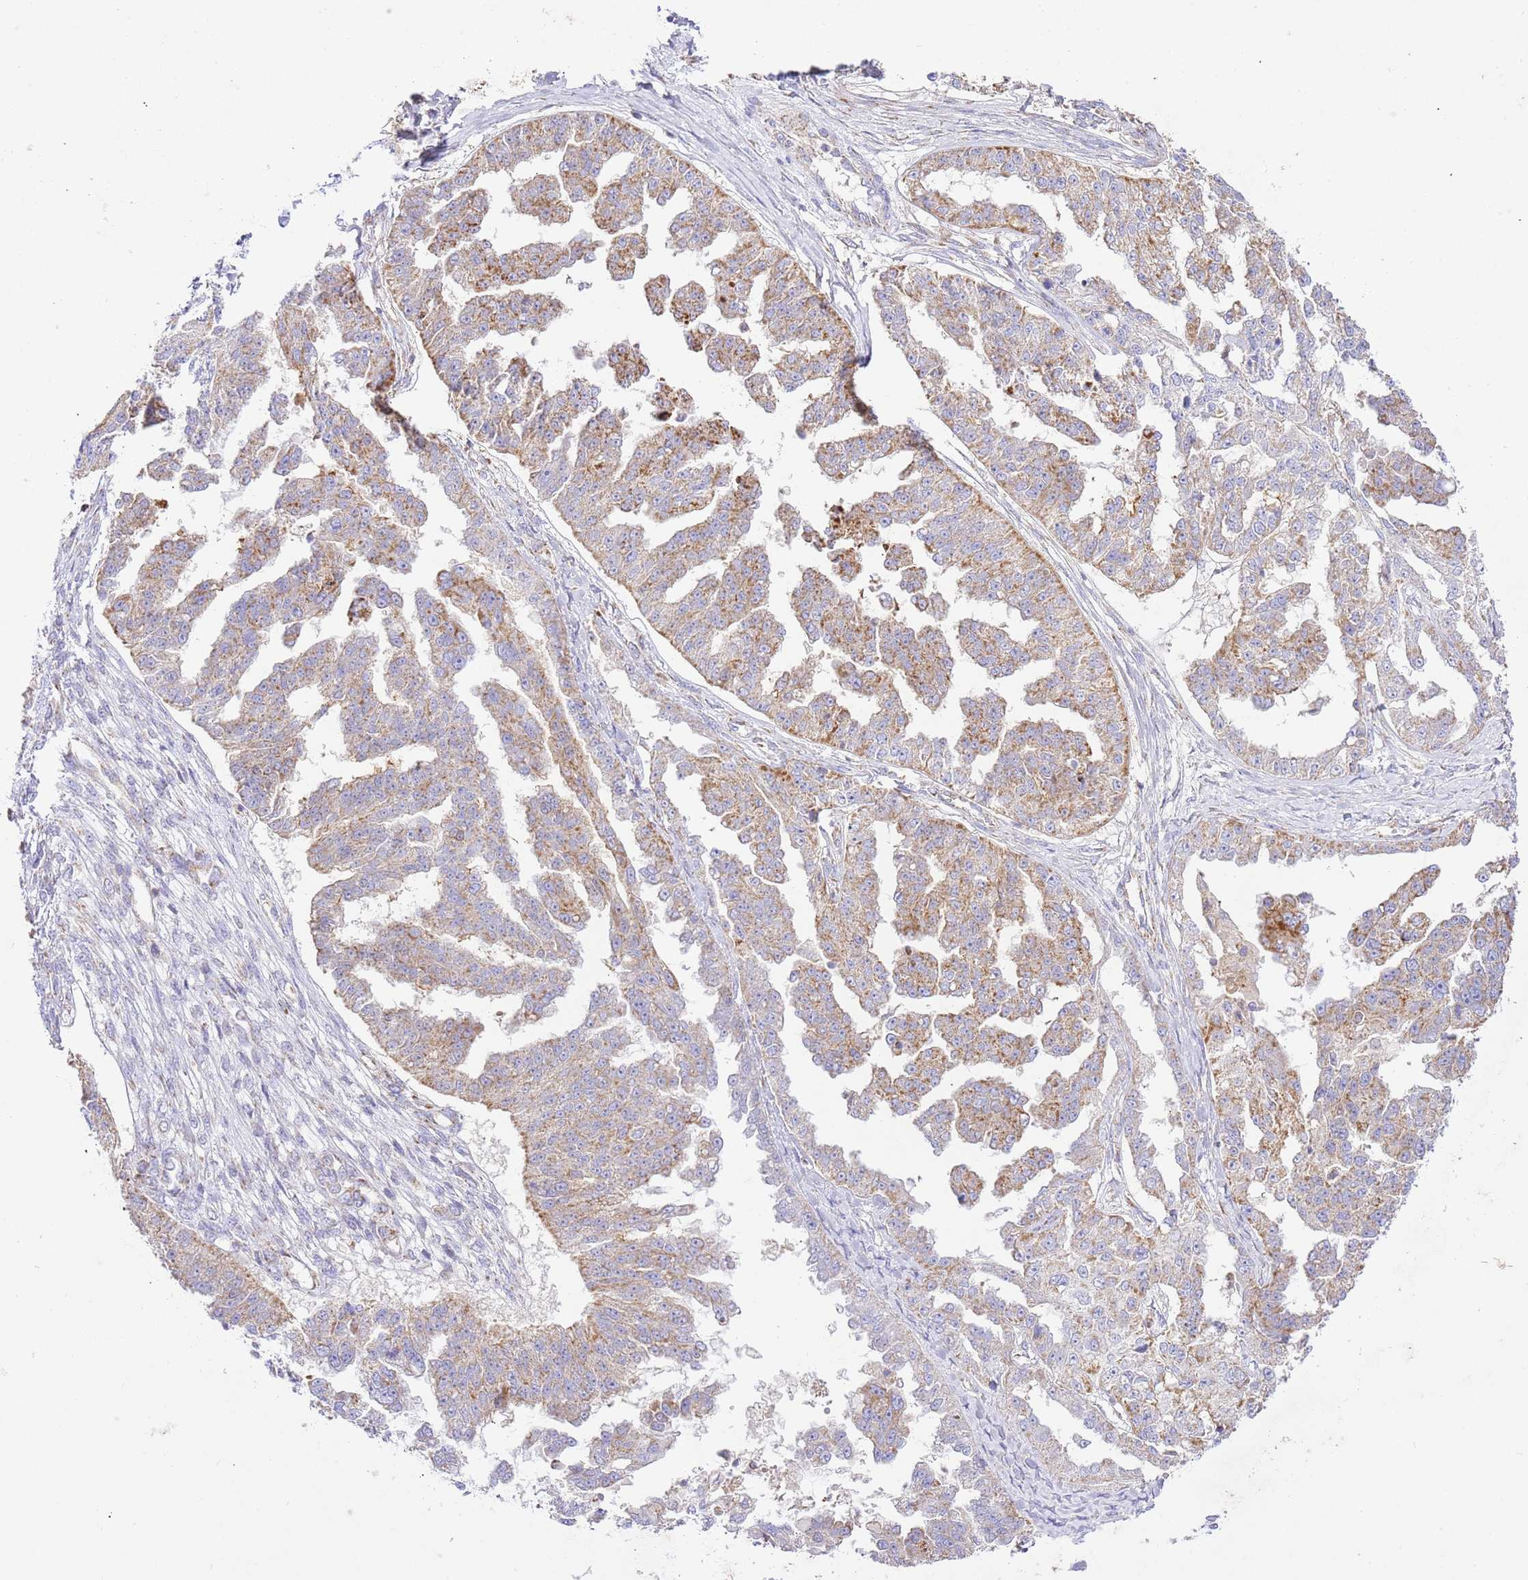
{"staining": {"intensity": "moderate", "quantity": ">75%", "location": "cytoplasmic/membranous"}, "tissue": "ovarian cancer", "cell_type": "Tumor cells", "image_type": "cancer", "snomed": [{"axis": "morphology", "description": "Cystadenocarcinoma, serous, NOS"}, {"axis": "topography", "description": "Ovary"}], "caption": "Protein expression analysis of human ovarian serous cystadenocarcinoma reveals moderate cytoplasmic/membranous staining in about >75% of tumor cells. The staining is performed using DAB (3,3'-diaminobenzidine) brown chromogen to label protein expression. The nuclei are counter-stained blue using hematoxylin.", "gene": "ZBTB39", "patient": {"sex": "female", "age": 58}}